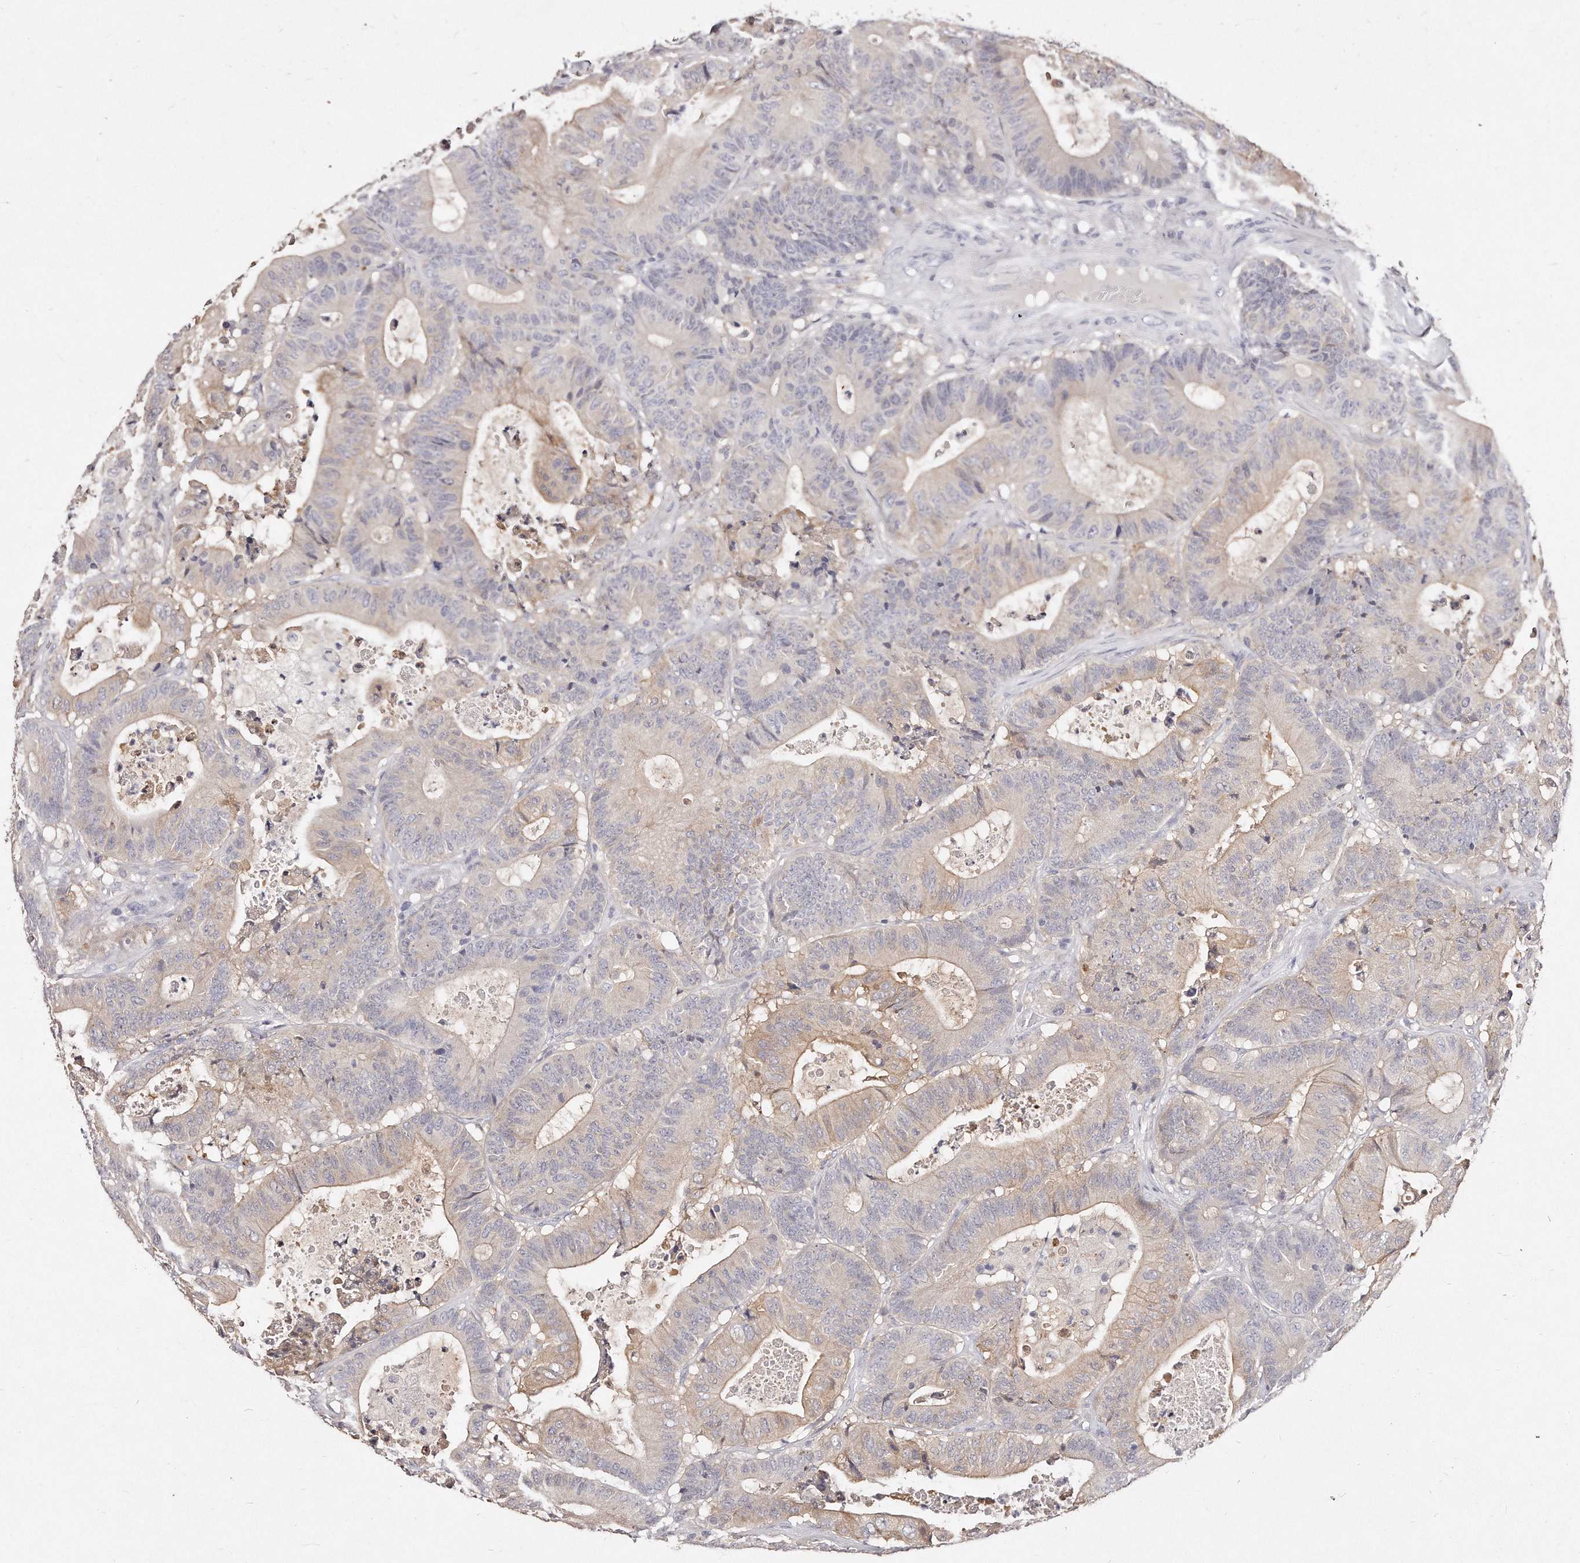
{"staining": {"intensity": "weak", "quantity": "<25%", "location": "cytoplasmic/membranous"}, "tissue": "colorectal cancer", "cell_type": "Tumor cells", "image_type": "cancer", "snomed": [{"axis": "morphology", "description": "Adenocarcinoma, NOS"}, {"axis": "topography", "description": "Colon"}], "caption": "An immunohistochemistry photomicrograph of colorectal adenocarcinoma is shown. There is no staining in tumor cells of colorectal adenocarcinoma.", "gene": "GDA", "patient": {"sex": "female", "age": 84}}